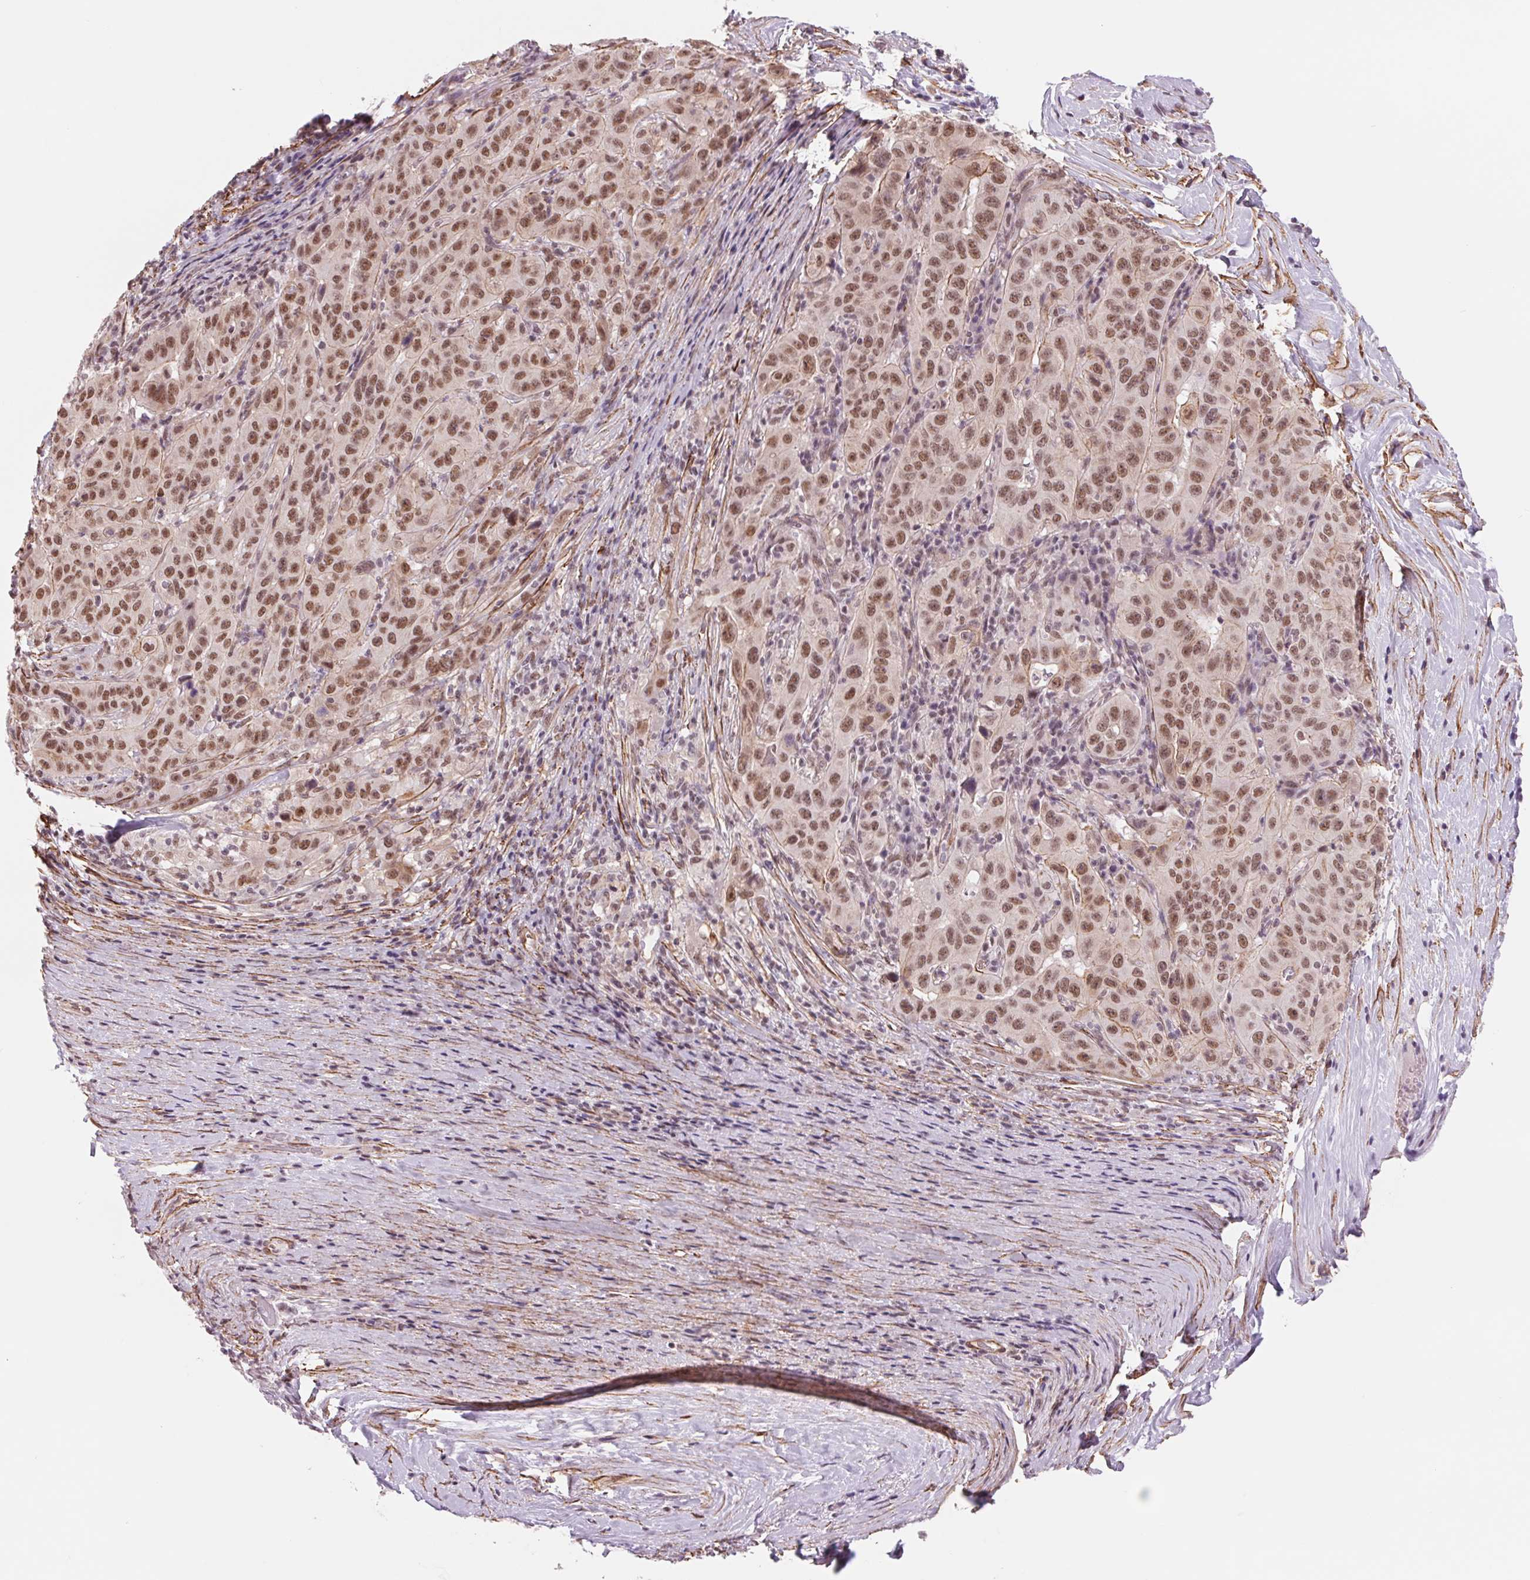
{"staining": {"intensity": "moderate", "quantity": ">75%", "location": "nuclear"}, "tissue": "pancreatic cancer", "cell_type": "Tumor cells", "image_type": "cancer", "snomed": [{"axis": "morphology", "description": "Adenocarcinoma, NOS"}, {"axis": "topography", "description": "Pancreas"}], "caption": "Pancreatic adenocarcinoma was stained to show a protein in brown. There is medium levels of moderate nuclear expression in approximately >75% of tumor cells.", "gene": "BCAT1", "patient": {"sex": "male", "age": 63}}